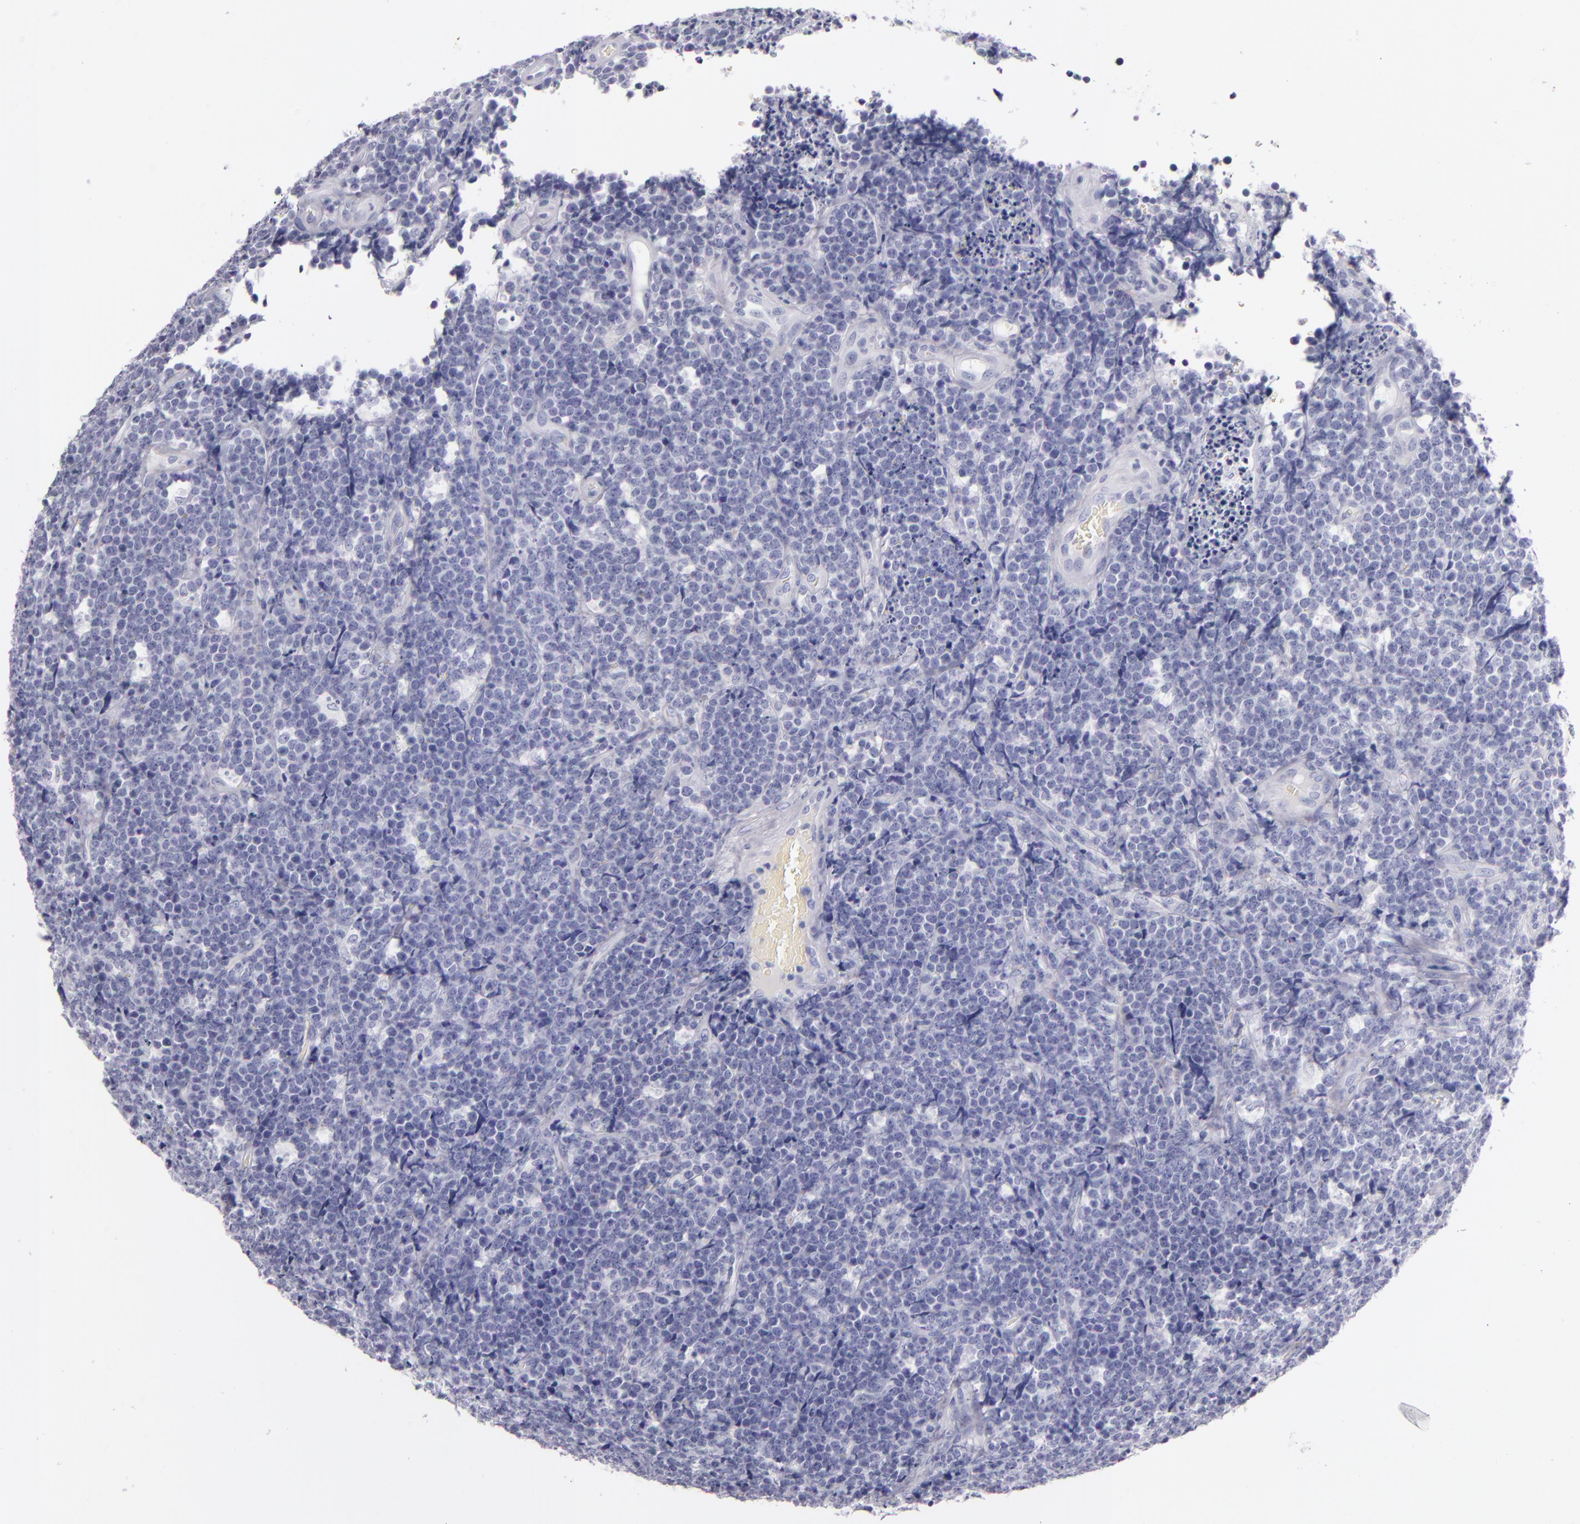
{"staining": {"intensity": "negative", "quantity": "none", "location": "none"}, "tissue": "lymphoma", "cell_type": "Tumor cells", "image_type": "cancer", "snomed": [{"axis": "morphology", "description": "Malignant lymphoma, non-Hodgkin's type, High grade"}, {"axis": "topography", "description": "Small intestine"}, {"axis": "topography", "description": "Colon"}], "caption": "High power microscopy histopathology image of an immunohistochemistry (IHC) image of high-grade malignant lymphoma, non-Hodgkin's type, revealing no significant staining in tumor cells. Nuclei are stained in blue.", "gene": "FABP1", "patient": {"sex": "male", "age": 8}}